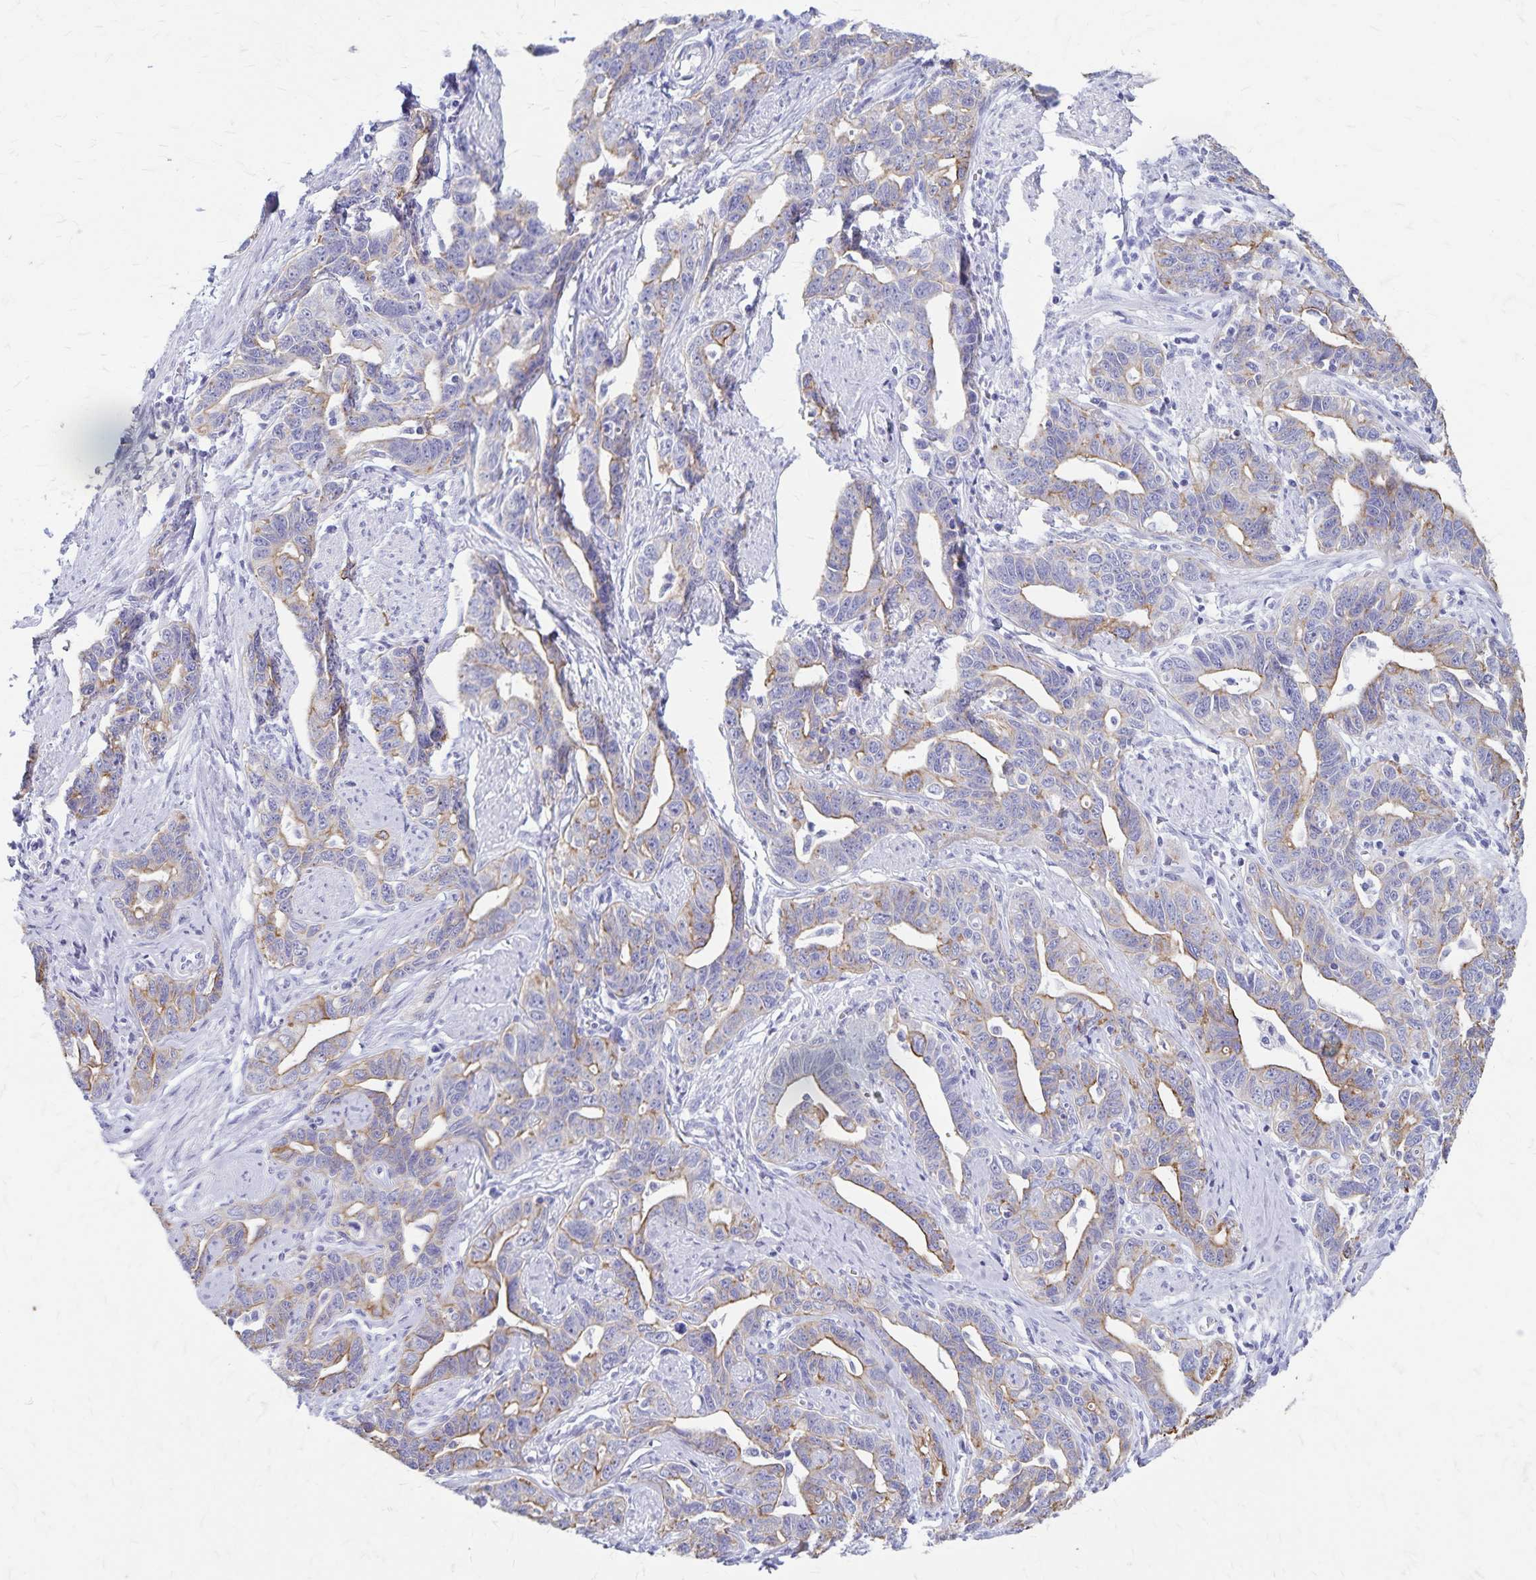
{"staining": {"intensity": "weak", "quantity": "25%-75%", "location": "cytoplasmic/membranous"}, "tissue": "ovarian cancer", "cell_type": "Tumor cells", "image_type": "cancer", "snomed": [{"axis": "morphology", "description": "Cystadenocarcinoma, serous, NOS"}, {"axis": "topography", "description": "Ovary"}], "caption": "The micrograph exhibits immunohistochemical staining of ovarian serous cystadenocarcinoma. There is weak cytoplasmic/membranous positivity is identified in approximately 25%-75% of tumor cells.", "gene": "GPBAR1", "patient": {"sex": "female", "age": 69}}